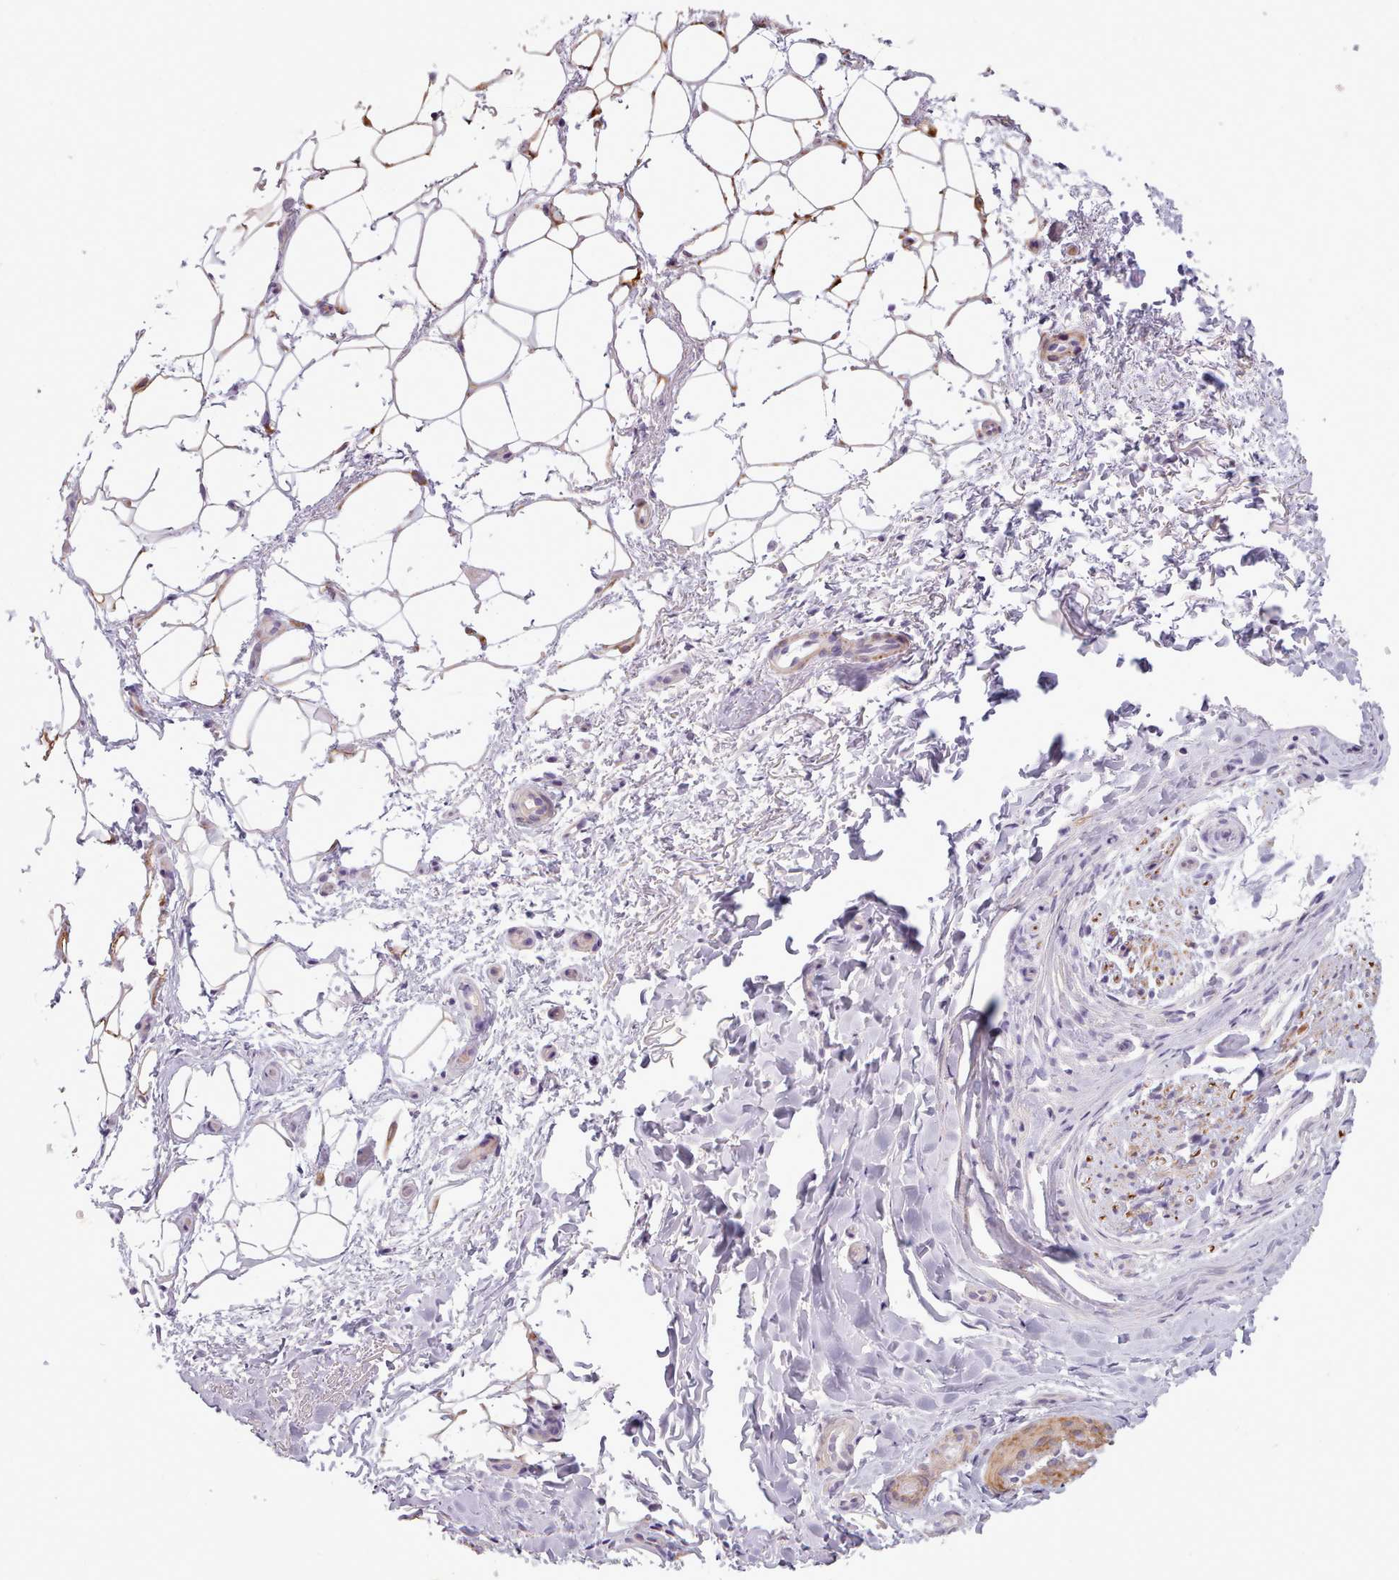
{"staining": {"intensity": "moderate", "quantity": "<25%", "location": "cytoplasmic/membranous"}, "tissue": "adipose tissue", "cell_type": "Adipocytes", "image_type": "normal", "snomed": [{"axis": "morphology", "description": "Normal tissue, NOS"}, {"axis": "topography", "description": "Peripheral nerve tissue"}], "caption": "This image exhibits normal adipose tissue stained with immunohistochemistry (IHC) to label a protein in brown. The cytoplasmic/membranous of adipocytes show moderate positivity for the protein. Nuclei are counter-stained blue.", "gene": "AVL9", "patient": {"sex": "female", "age": 61}}